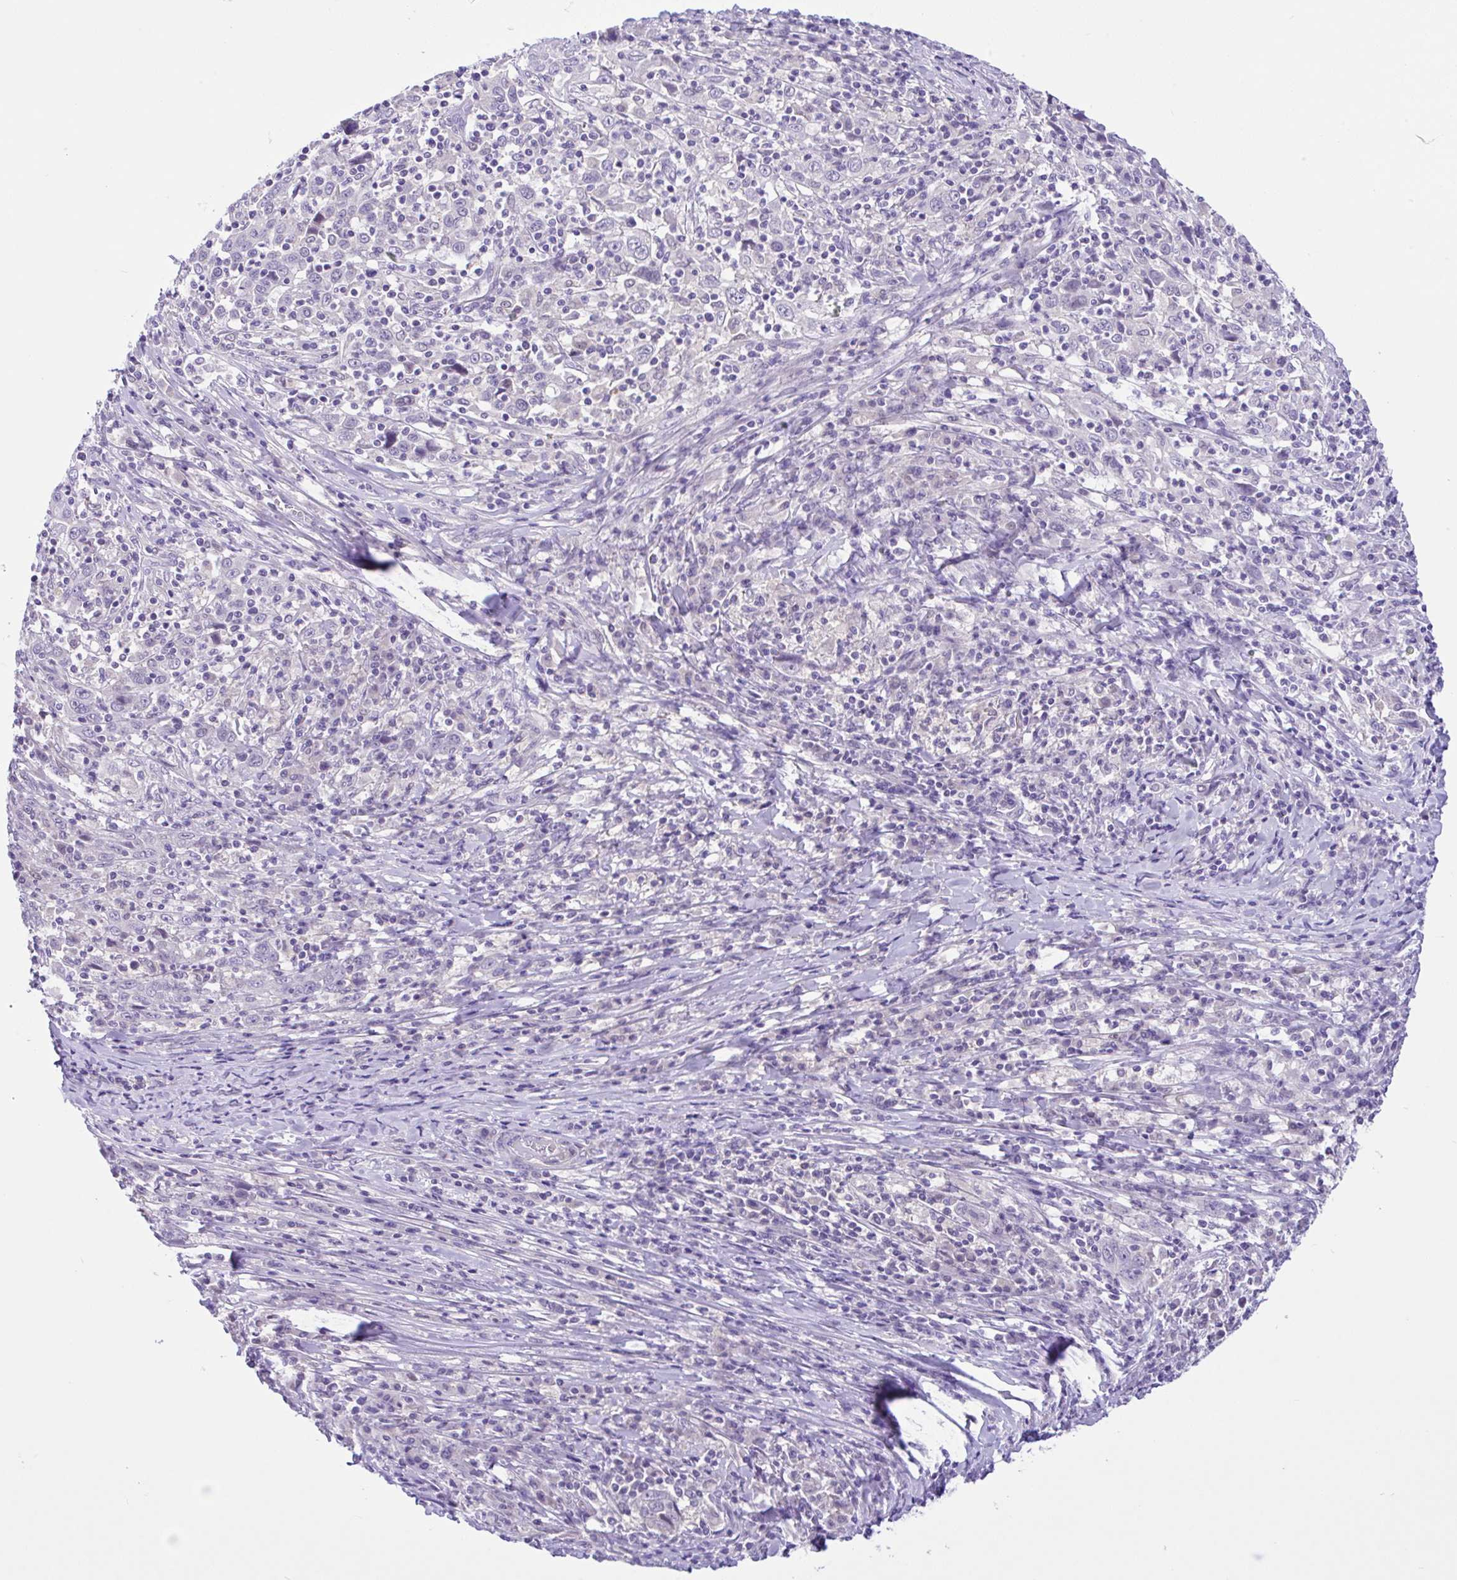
{"staining": {"intensity": "negative", "quantity": "none", "location": "none"}, "tissue": "cervical cancer", "cell_type": "Tumor cells", "image_type": "cancer", "snomed": [{"axis": "morphology", "description": "Squamous cell carcinoma, NOS"}, {"axis": "topography", "description": "Cervix"}], "caption": "Immunohistochemistry histopathology image of neoplastic tissue: human squamous cell carcinoma (cervical) stained with DAB reveals no significant protein positivity in tumor cells. (DAB (3,3'-diaminobenzidine) IHC, high magnification).", "gene": "ANO4", "patient": {"sex": "female", "age": 46}}